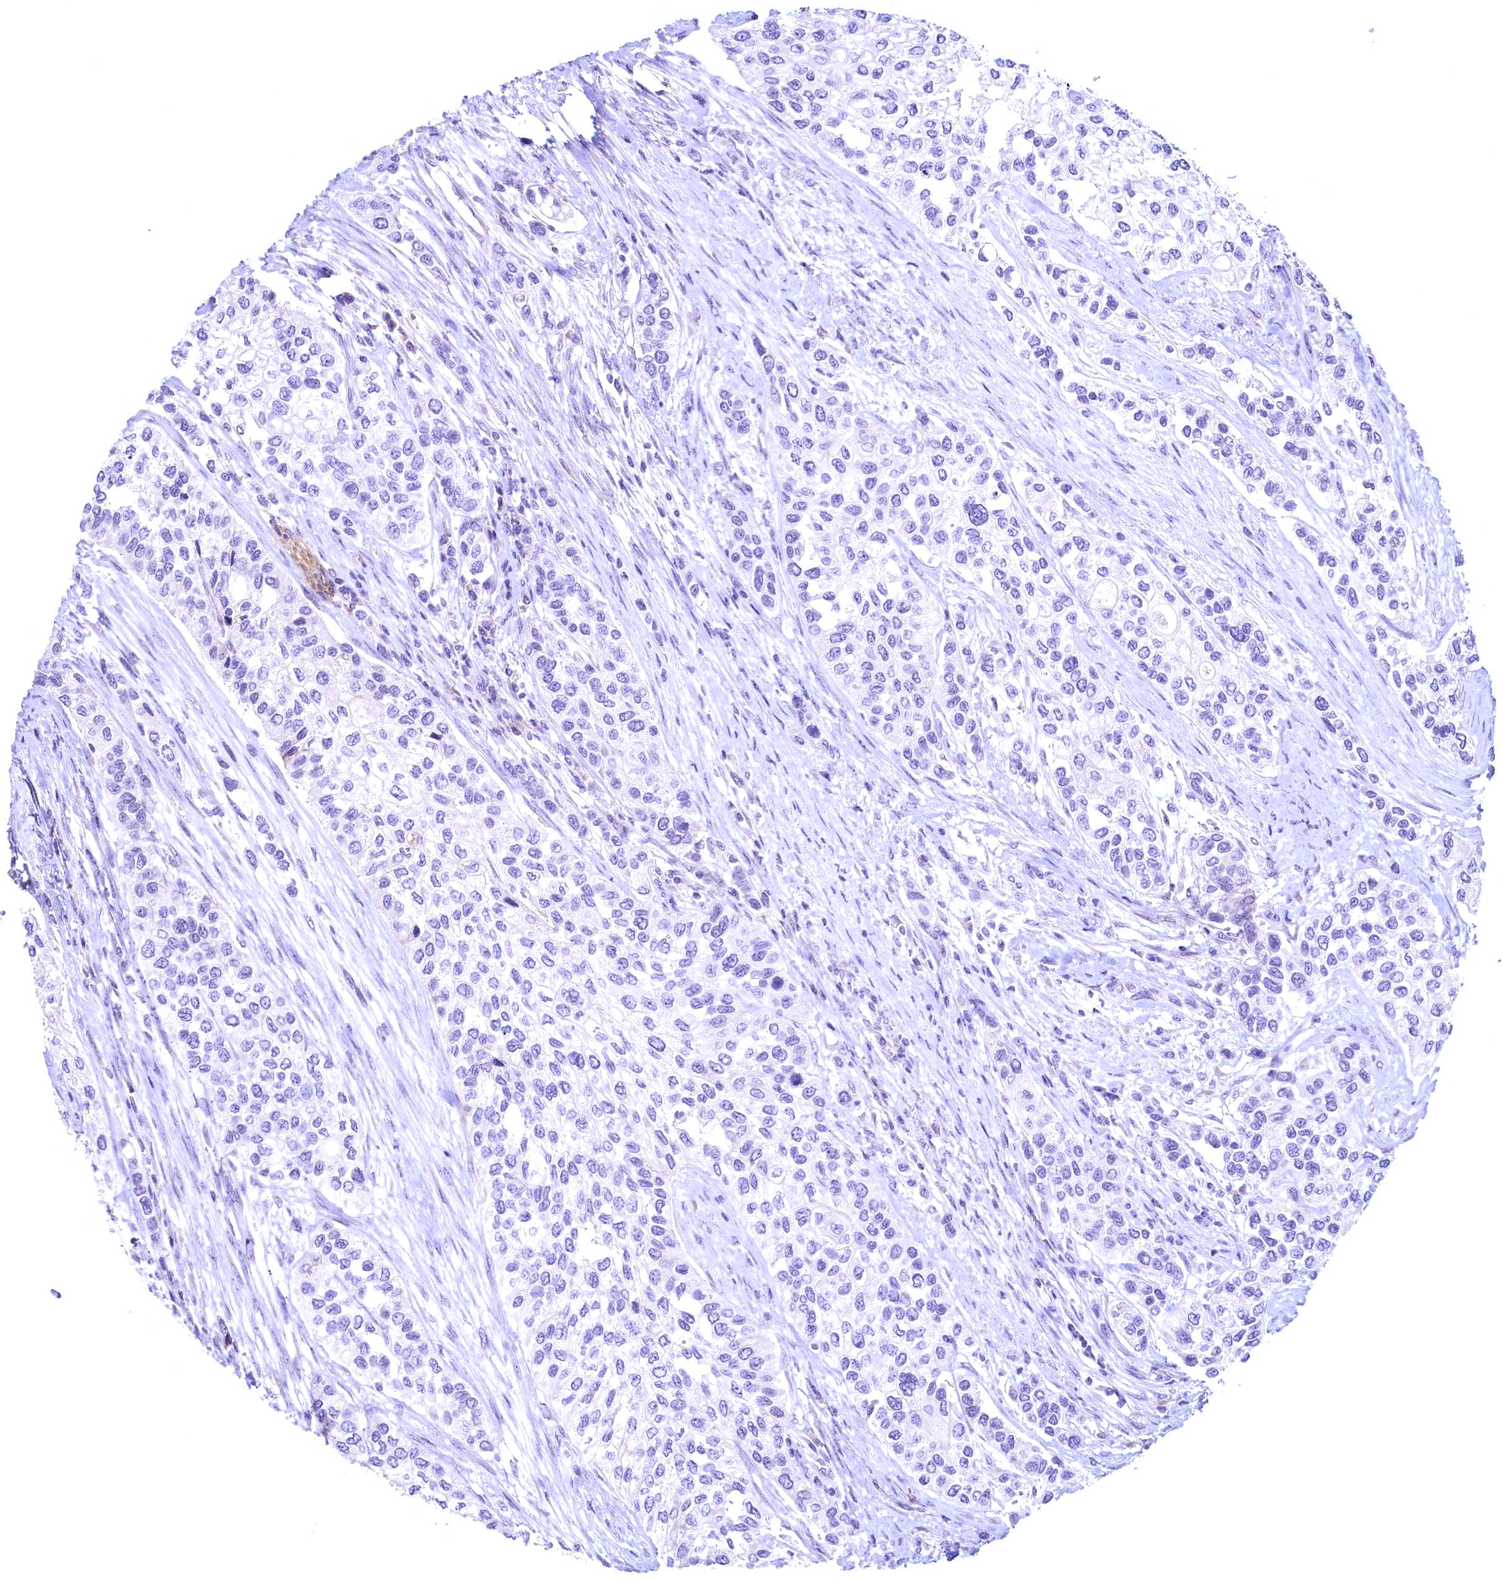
{"staining": {"intensity": "negative", "quantity": "none", "location": "none"}, "tissue": "urothelial cancer", "cell_type": "Tumor cells", "image_type": "cancer", "snomed": [{"axis": "morphology", "description": "Normal tissue, NOS"}, {"axis": "morphology", "description": "Urothelial carcinoma, High grade"}, {"axis": "topography", "description": "Vascular tissue"}, {"axis": "topography", "description": "Urinary bladder"}], "caption": "IHC photomicrograph of human urothelial cancer stained for a protein (brown), which exhibits no positivity in tumor cells.", "gene": "MAP1LC3A", "patient": {"sex": "female", "age": 56}}